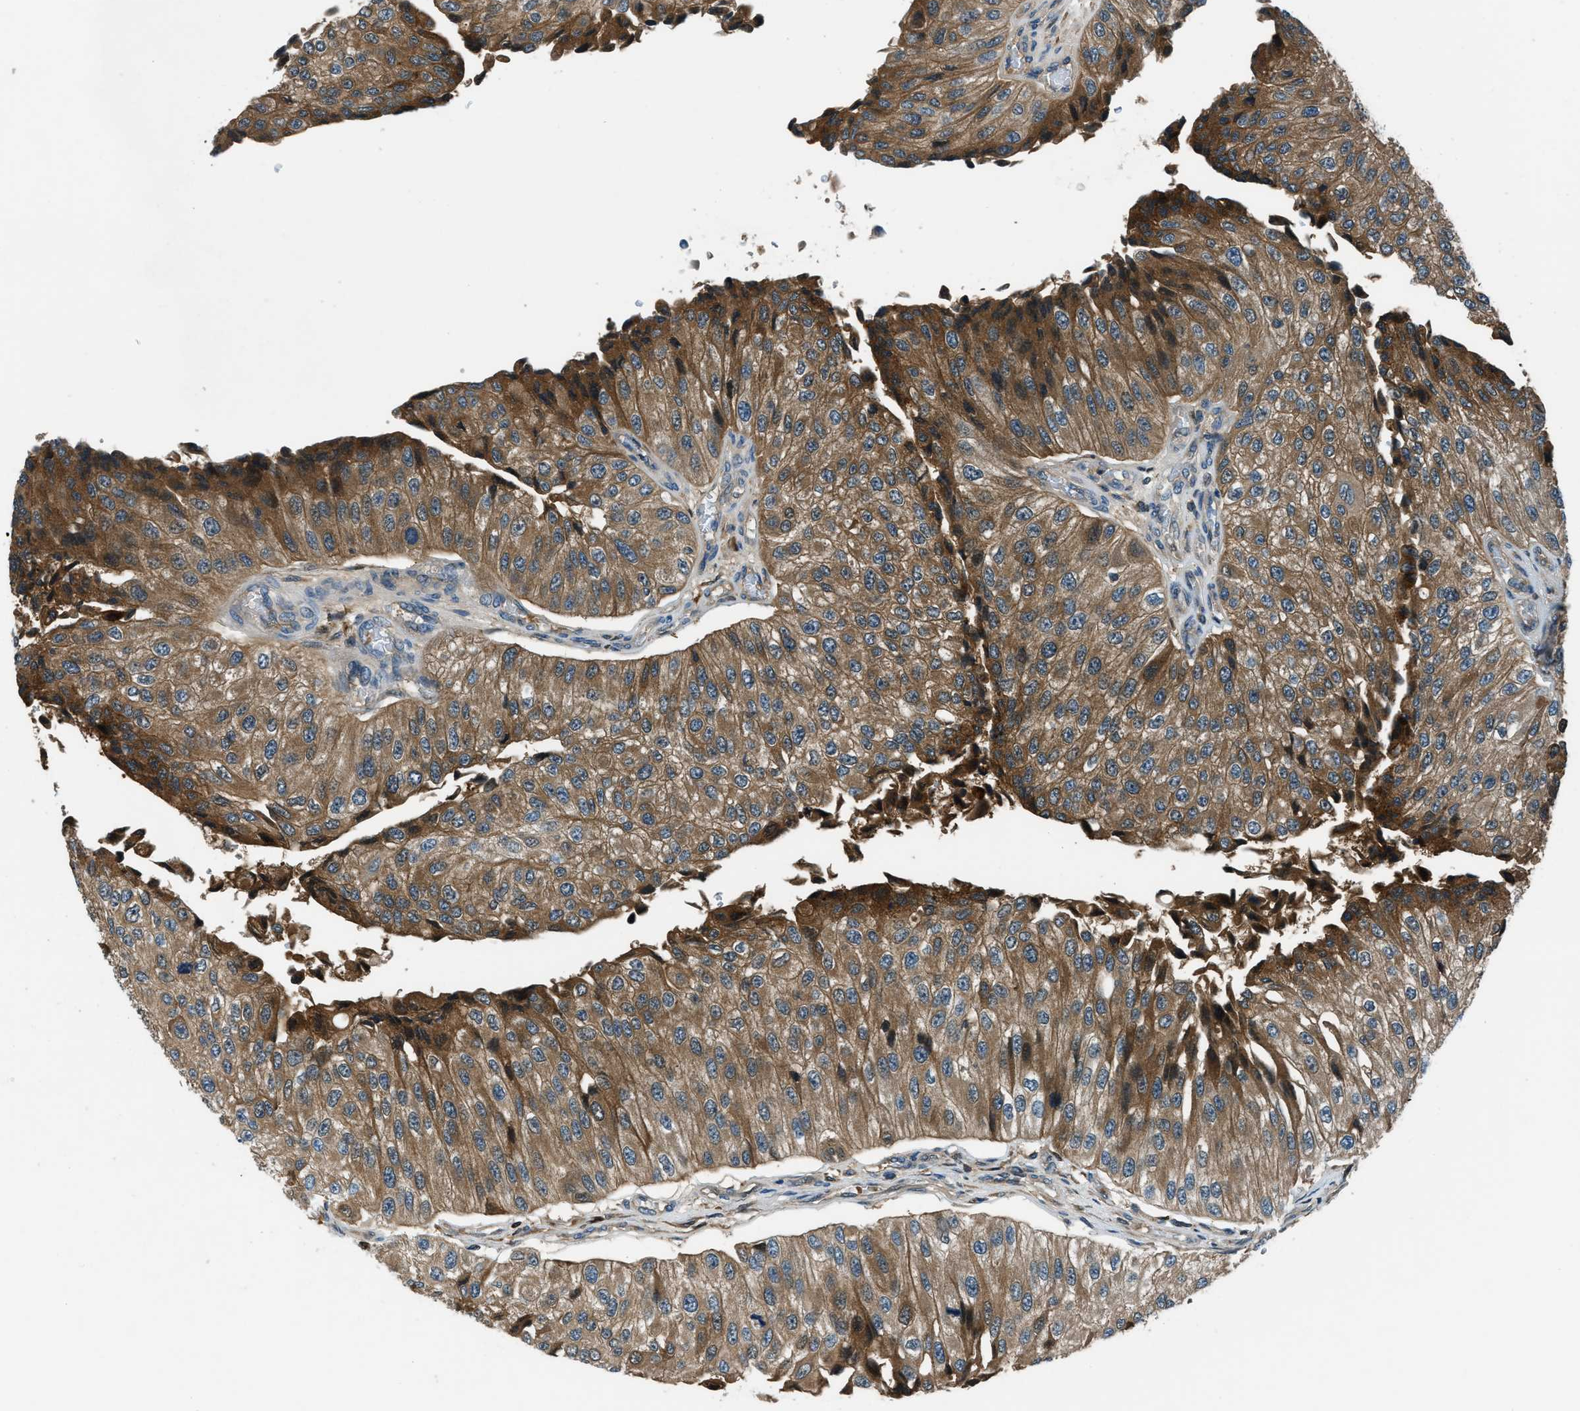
{"staining": {"intensity": "moderate", "quantity": "25%-75%", "location": "cytoplasmic/membranous"}, "tissue": "urothelial cancer", "cell_type": "Tumor cells", "image_type": "cancer", "snomed": [{"axis": "morphology", "description": "Urothelial carcinoma, High grade"}, {"axis": "topography", "description": "Kidney"}, {"axis": "topography", "description": "Urinary bladder"}], "caption": "There is medium levels of moderate cytoplasmic/membranous positivity in tumor cells of urothelial cancer, as demonstrated by immunohistochemical staining (brown color).", "gene": "HEBP2", "patient": {"sex": "male", "age": 77}}